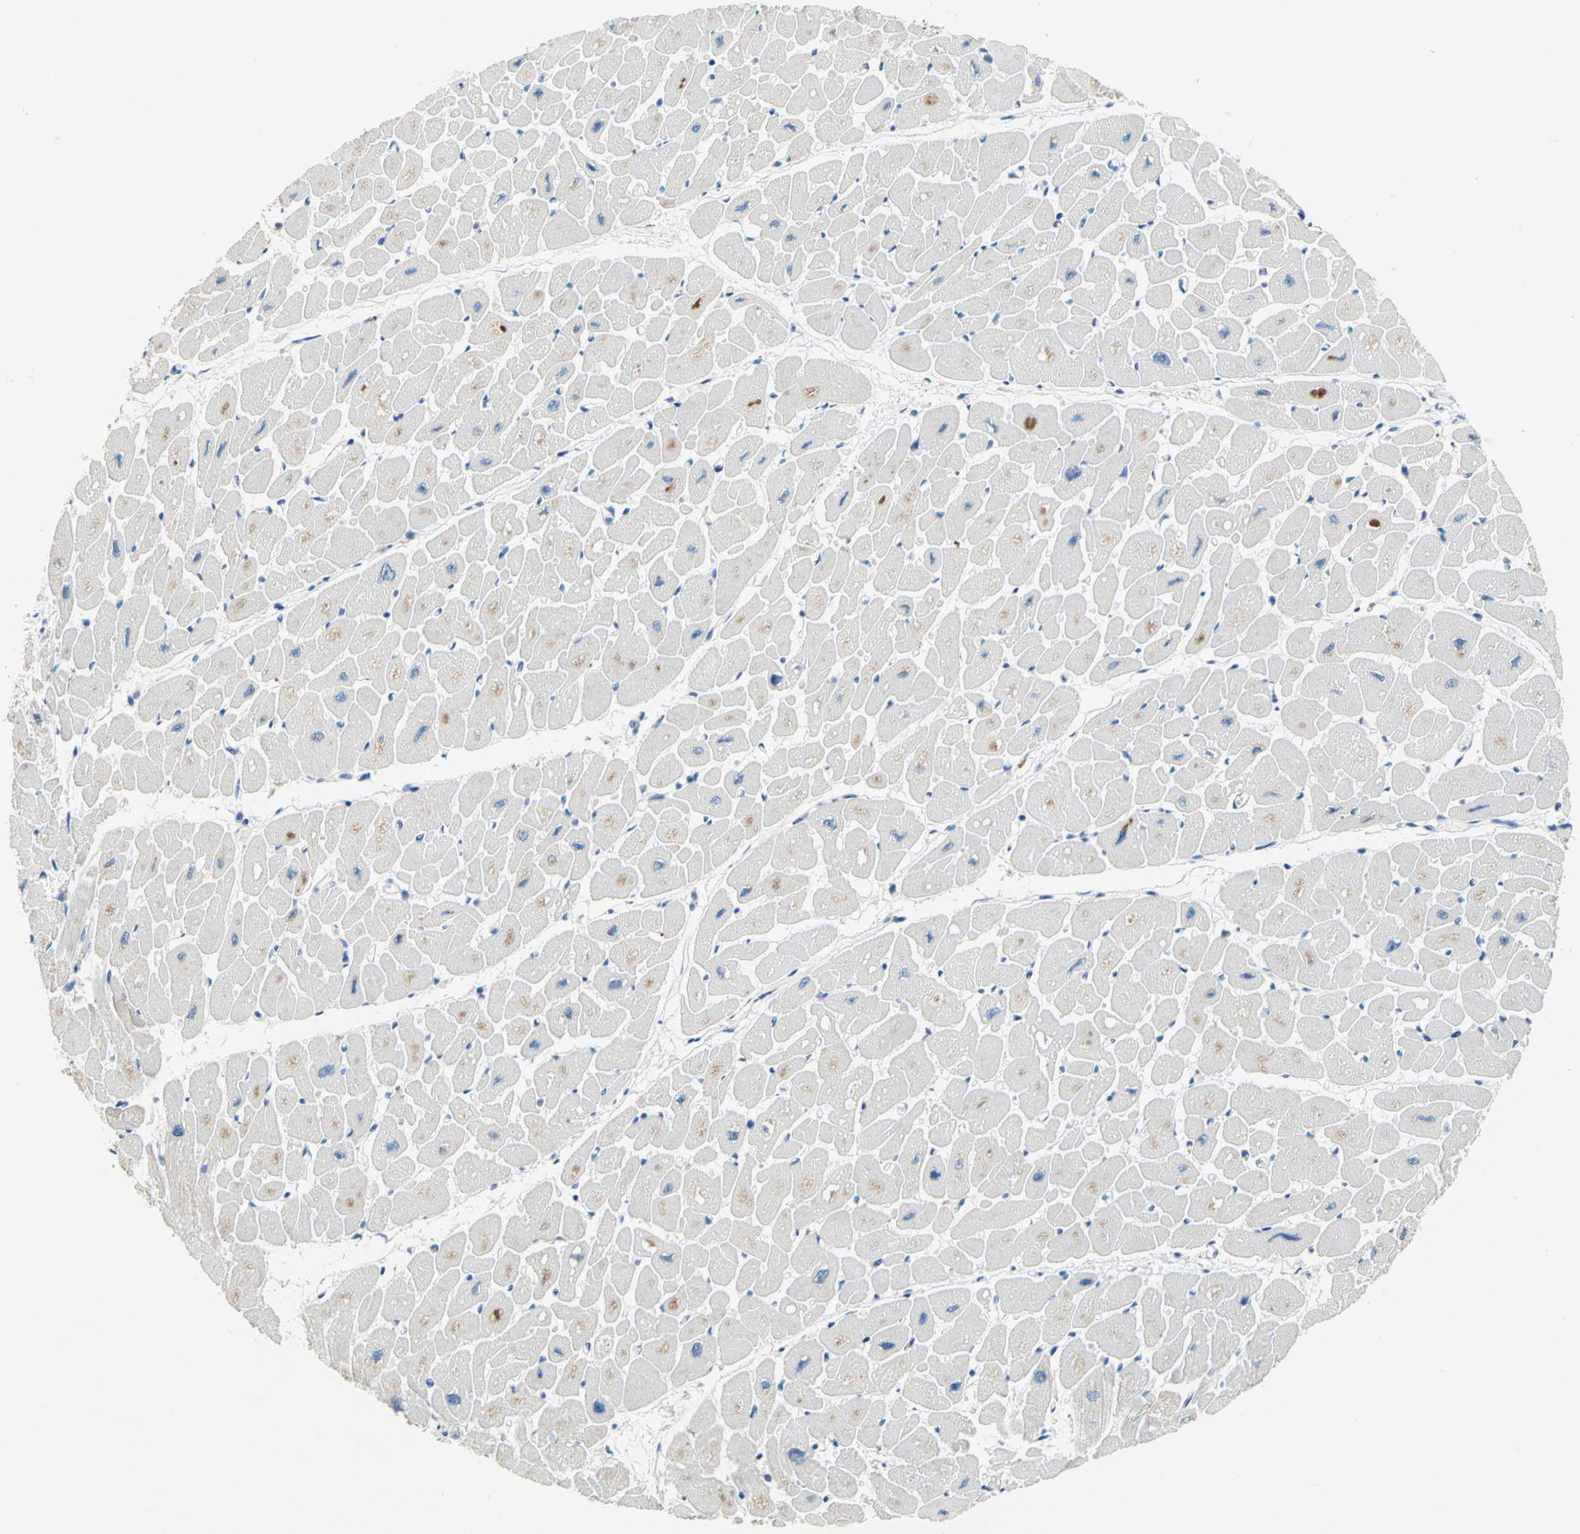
{"staining": {"intensity": "negative", "quantity": "none", "location": "none"}, "tissue": "heart muscle", "cell_type": "Cardiomyocytes", "image_type": "normal", "snomed": [{"axis": "morphology", "description": "Normal tissue, NOS"}, {"axis": "topography", "description": "Heart"}], "caption": "Immunohistochemical staining of benign heart muscle reveals no significant expression in cardiomyocytes. The staining is performed using DAB brown chromogen with nuclei counter-stained in using hematoxylin.", "gene": "RASD2", "patient": {"sex": "female", "age": 54}}